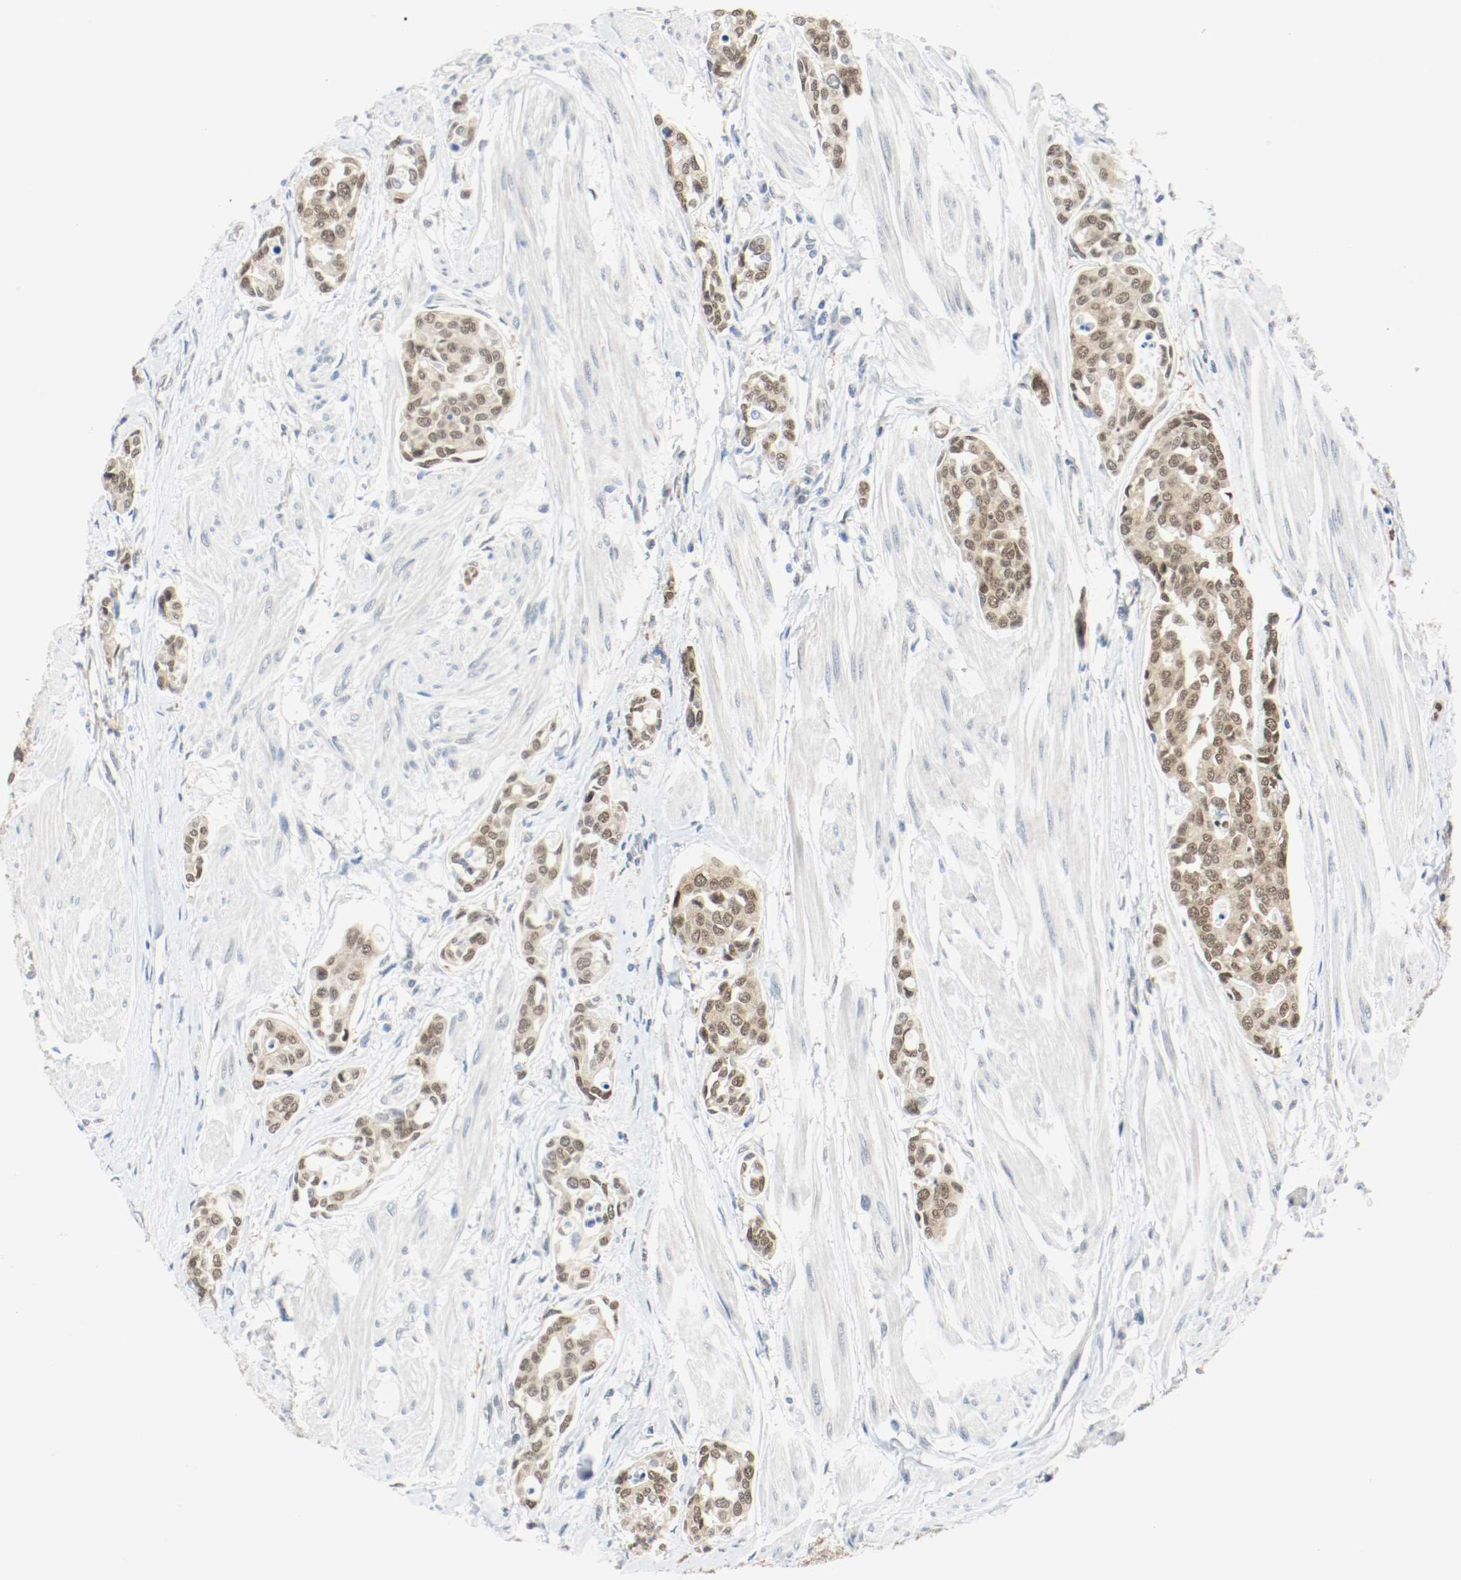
{"staining": {"intensity": "weak", "quantity": ">75%", "location": "cytoplasmic/membranous,nuclear"}, "tissue": "urothelial cancer", "cell_type": "Tumor cells", "image_type": "cancer", "snomed": [{"axis": "morphology", "description": "Urothelial carcinoma, High grade"}, {"axis": "topography", "description": "Urinary bladder"}], "caption": "Urothelial cancer stained with DAB immunohistochemistry exhibits low levels of weak cytoplasmic/membranous and nuclear positivity in about >75% of tumor cells.", "gene": "PPME1", "patient": {"sex": "male", "age": 78}}